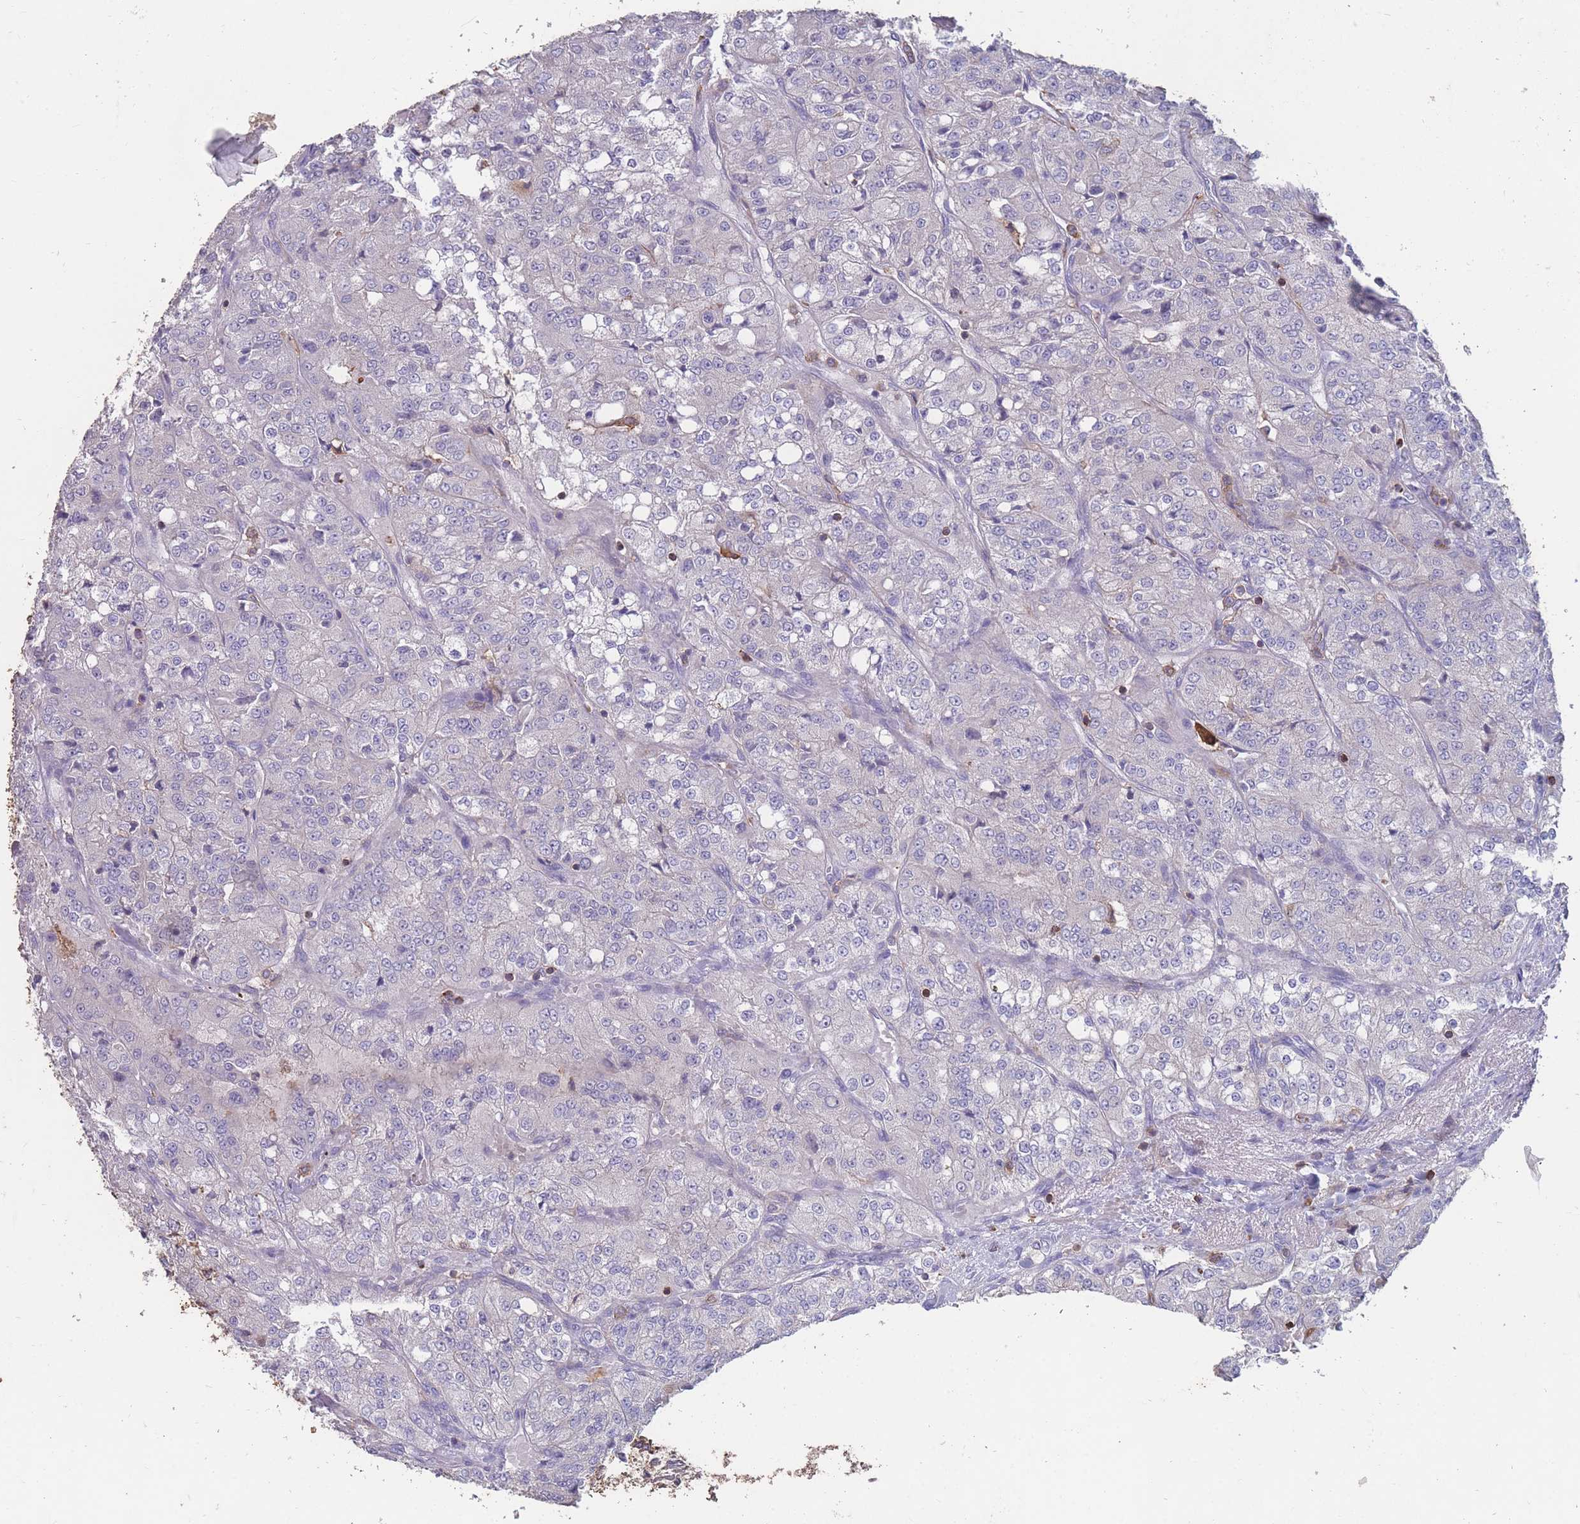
{"staining": {"intensity": "negative", "quantity": "none", "location": "none"}, "tissue": "renal cancer", "cell_type": "Tumor cells", "image_type": "cancer", "snomed": [{"axis": "morphology", "description": "Adenocarcinoma, NOS"}, {"axis": "topography", "description": "Kidney"}], "caption": "Tumor cells are negative for protein expression in human renal cancer.", "gene": "CD33", "patient": {"sex": "female", "age": 63}}